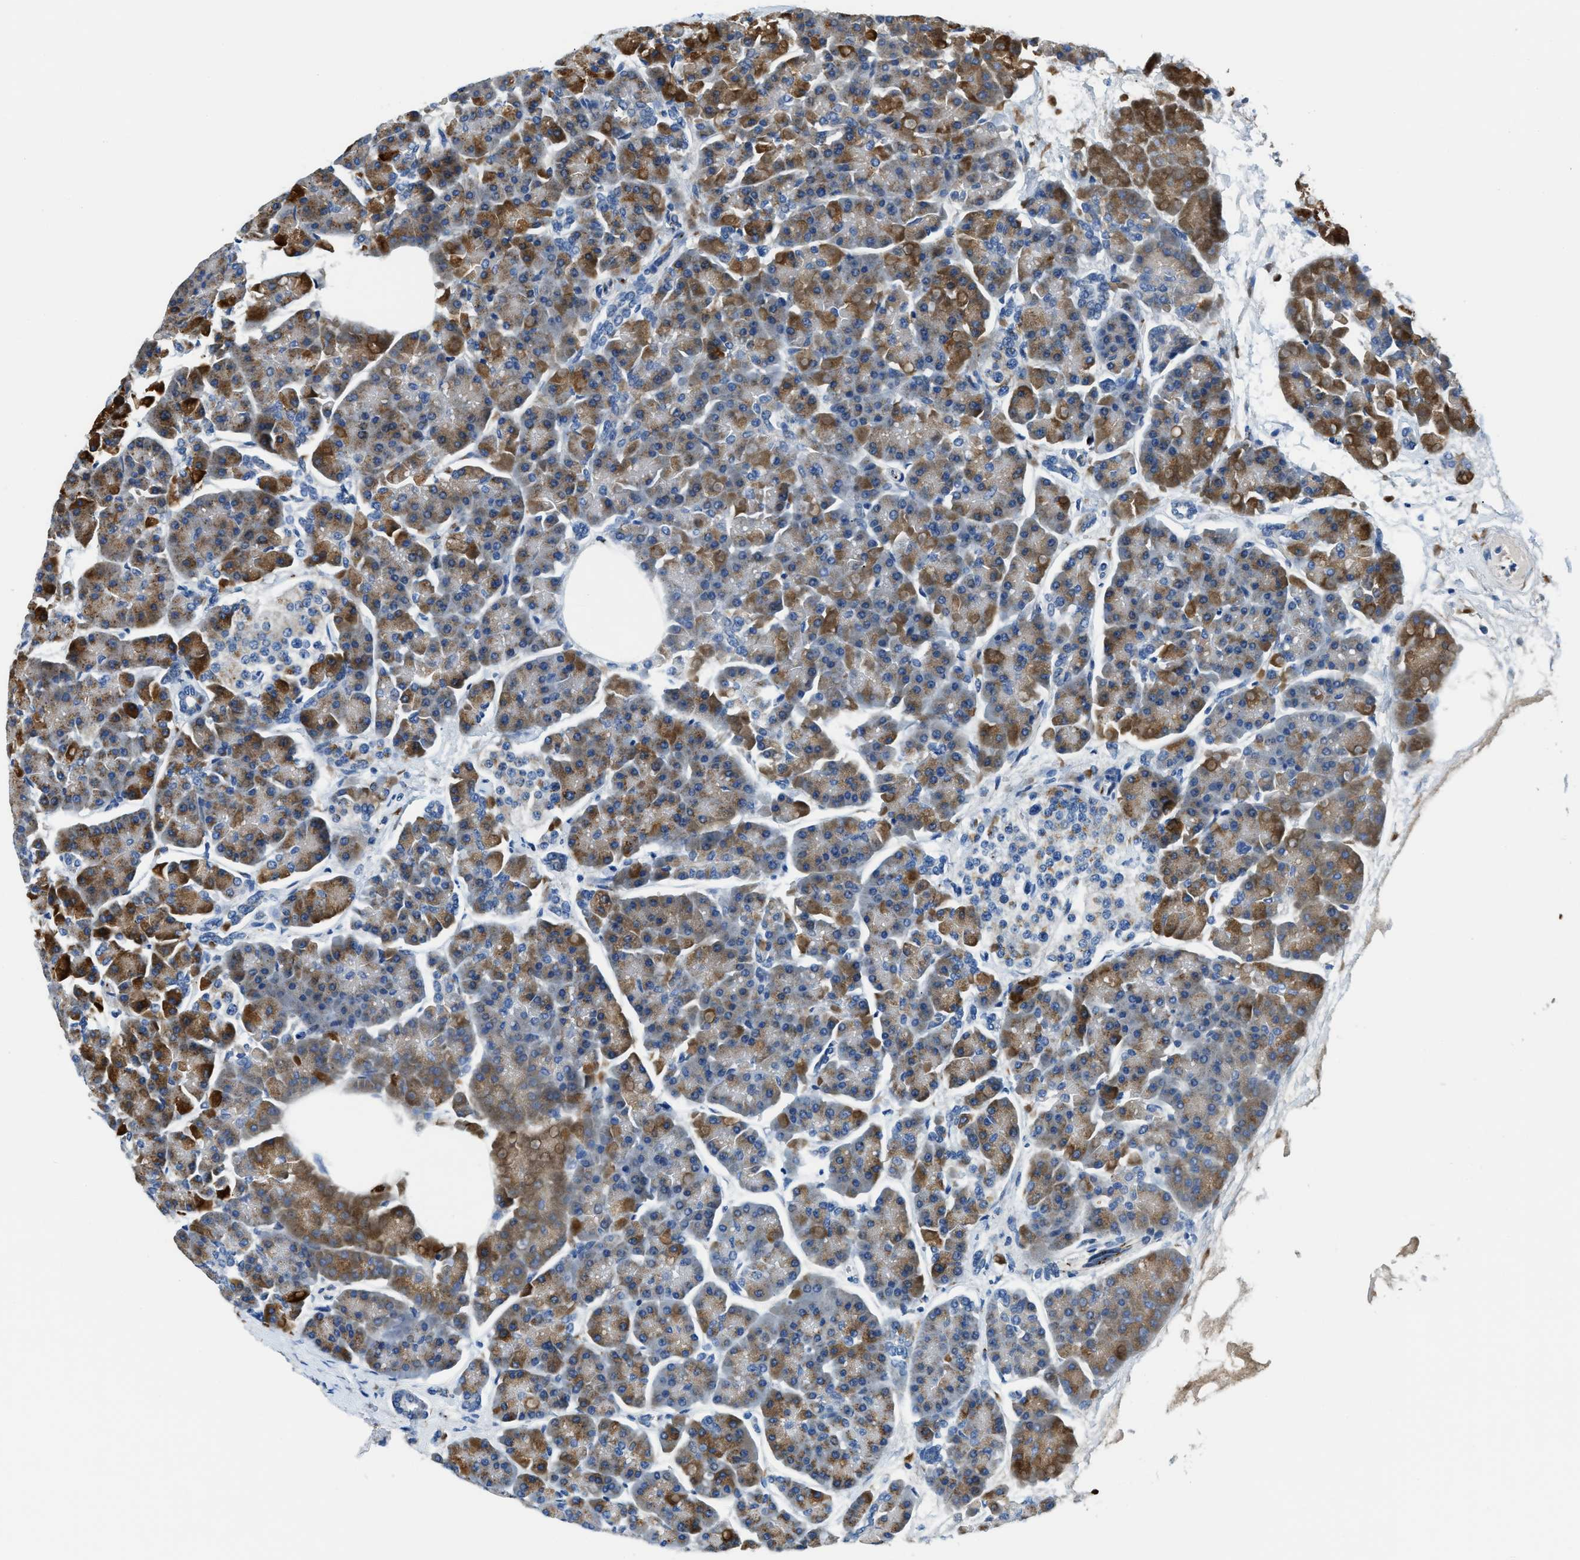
{"staining": {"intensity": "strong", "quantity": "25%-75%", "location": "cytoplasmic/membranous"}, "tissue": "pancreas", "cell_type": "Exocrine glandular cells", "image_type": "normal", "snomed": [{"axis": "morphology", "description": "Normal tissue, NOS"}, {"axis": "topography", "description": "Pancreas"}], "caption": "An image of pancreas stained for a protein demonstrates strong cytoplasmic/membranous brown staining in exocrine glandular cells. Using DAB (3,3'-diaminobenzidine) (brown) and hematoxylin (blue) stains, captured at high magnification using brightfield microscopy.", "gene": "FUT8", "patient": {"sex": "female", "age": 70}}